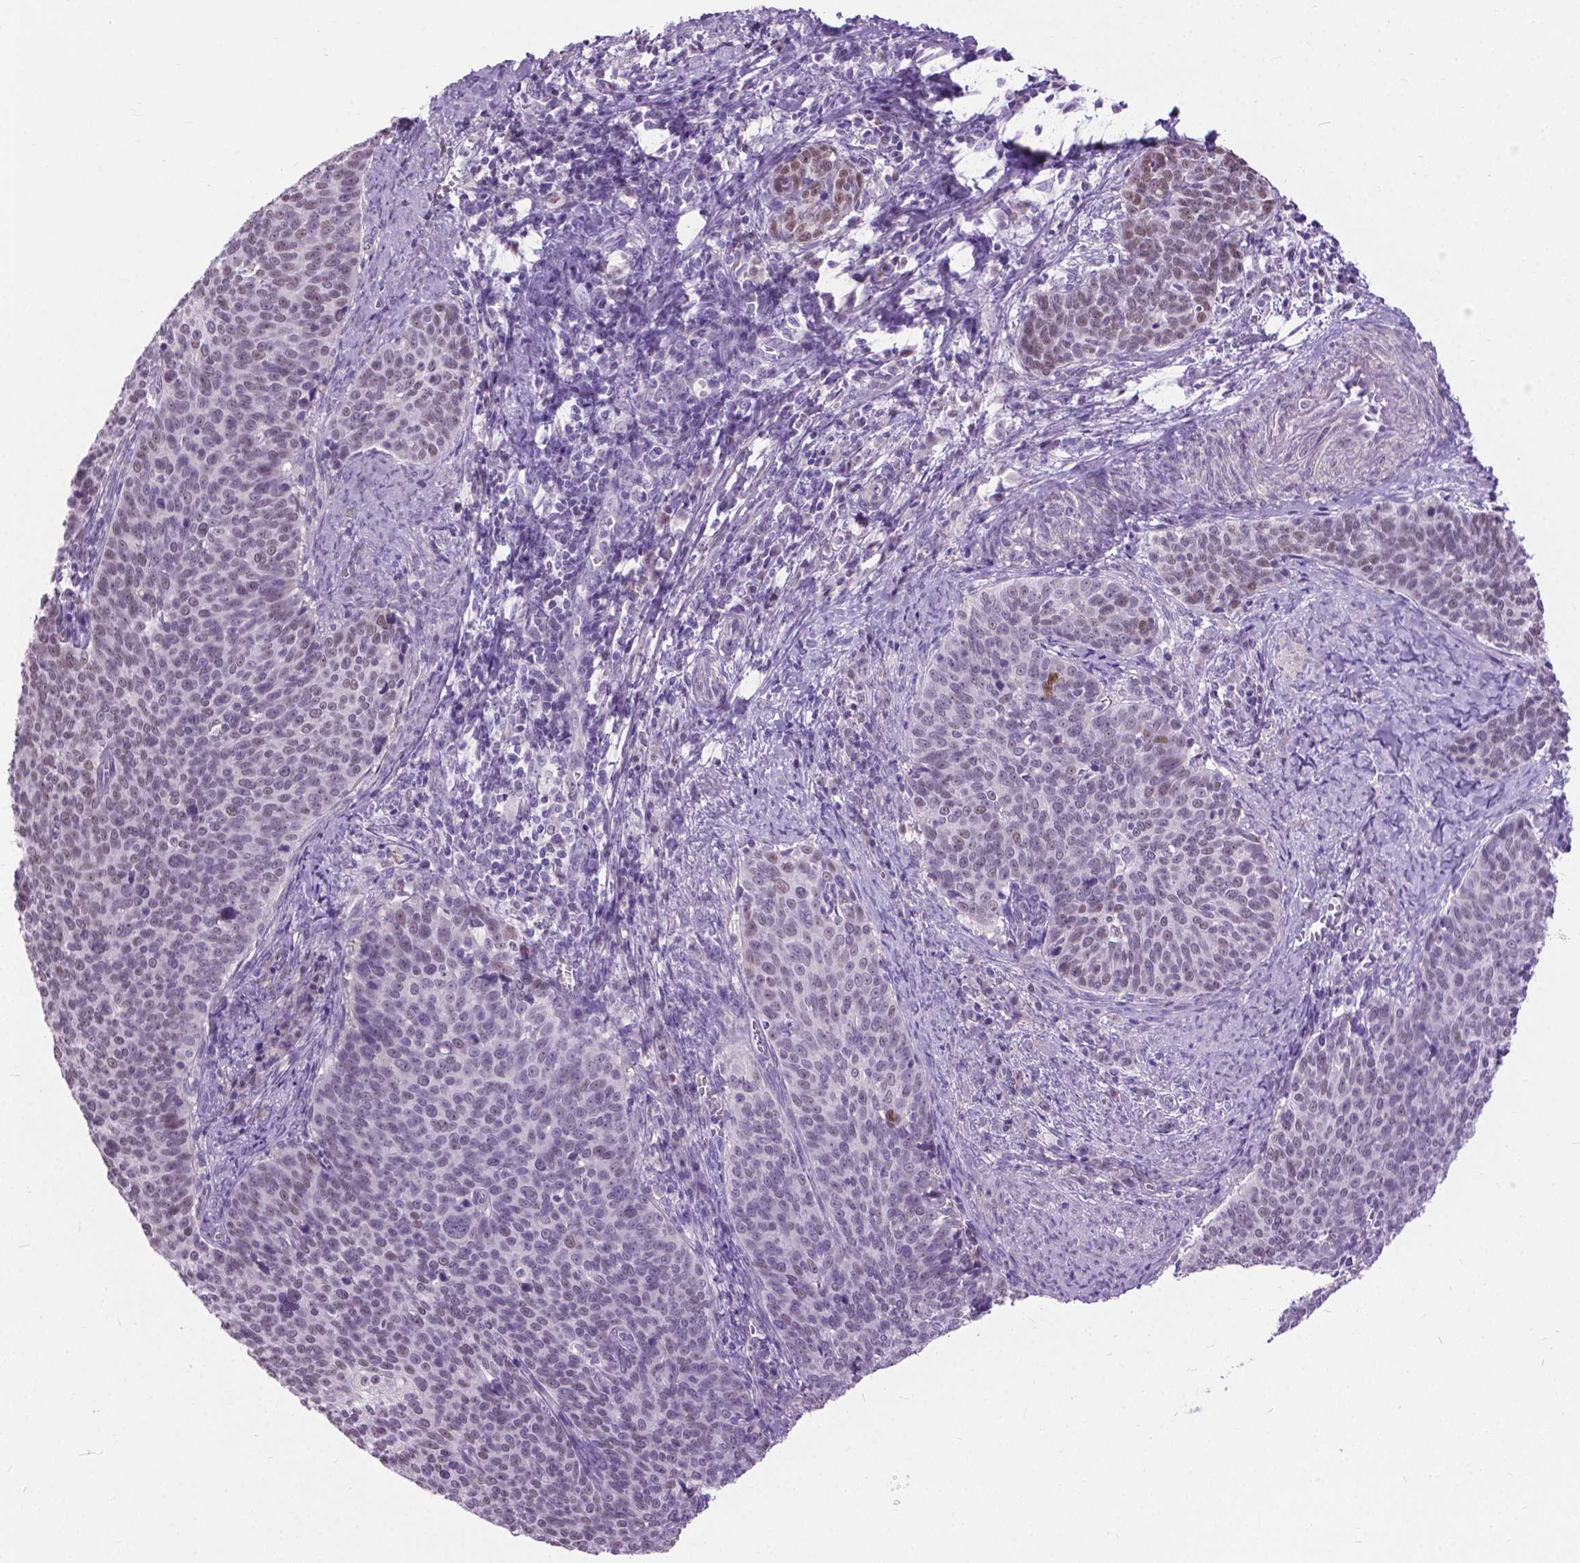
{"staining": {"intensity": "weak", "quantity": "25%-75%", "location": "nuclear"}, "tissue": "cervical cancer", "cell_type": "Tumor cells", "image_type": "cancer", "snomed": [{"axis": "morphology", "description": "Normal tissue, NOS"}, {"axis": "morphology", "description": "Squamous cell carcinoma, NOS"}, {"axis": "topography", "description": "Cervix"}], "caption": "A histopathology image showing weak nuclear expression in approximately 25%-75% of tumor cells in cervical squamous cell carcinoma, as visualized by brown immunohistochemical staining.", "gene": "APCDD1L", "patient": {"sex": "female", "age": 39}}